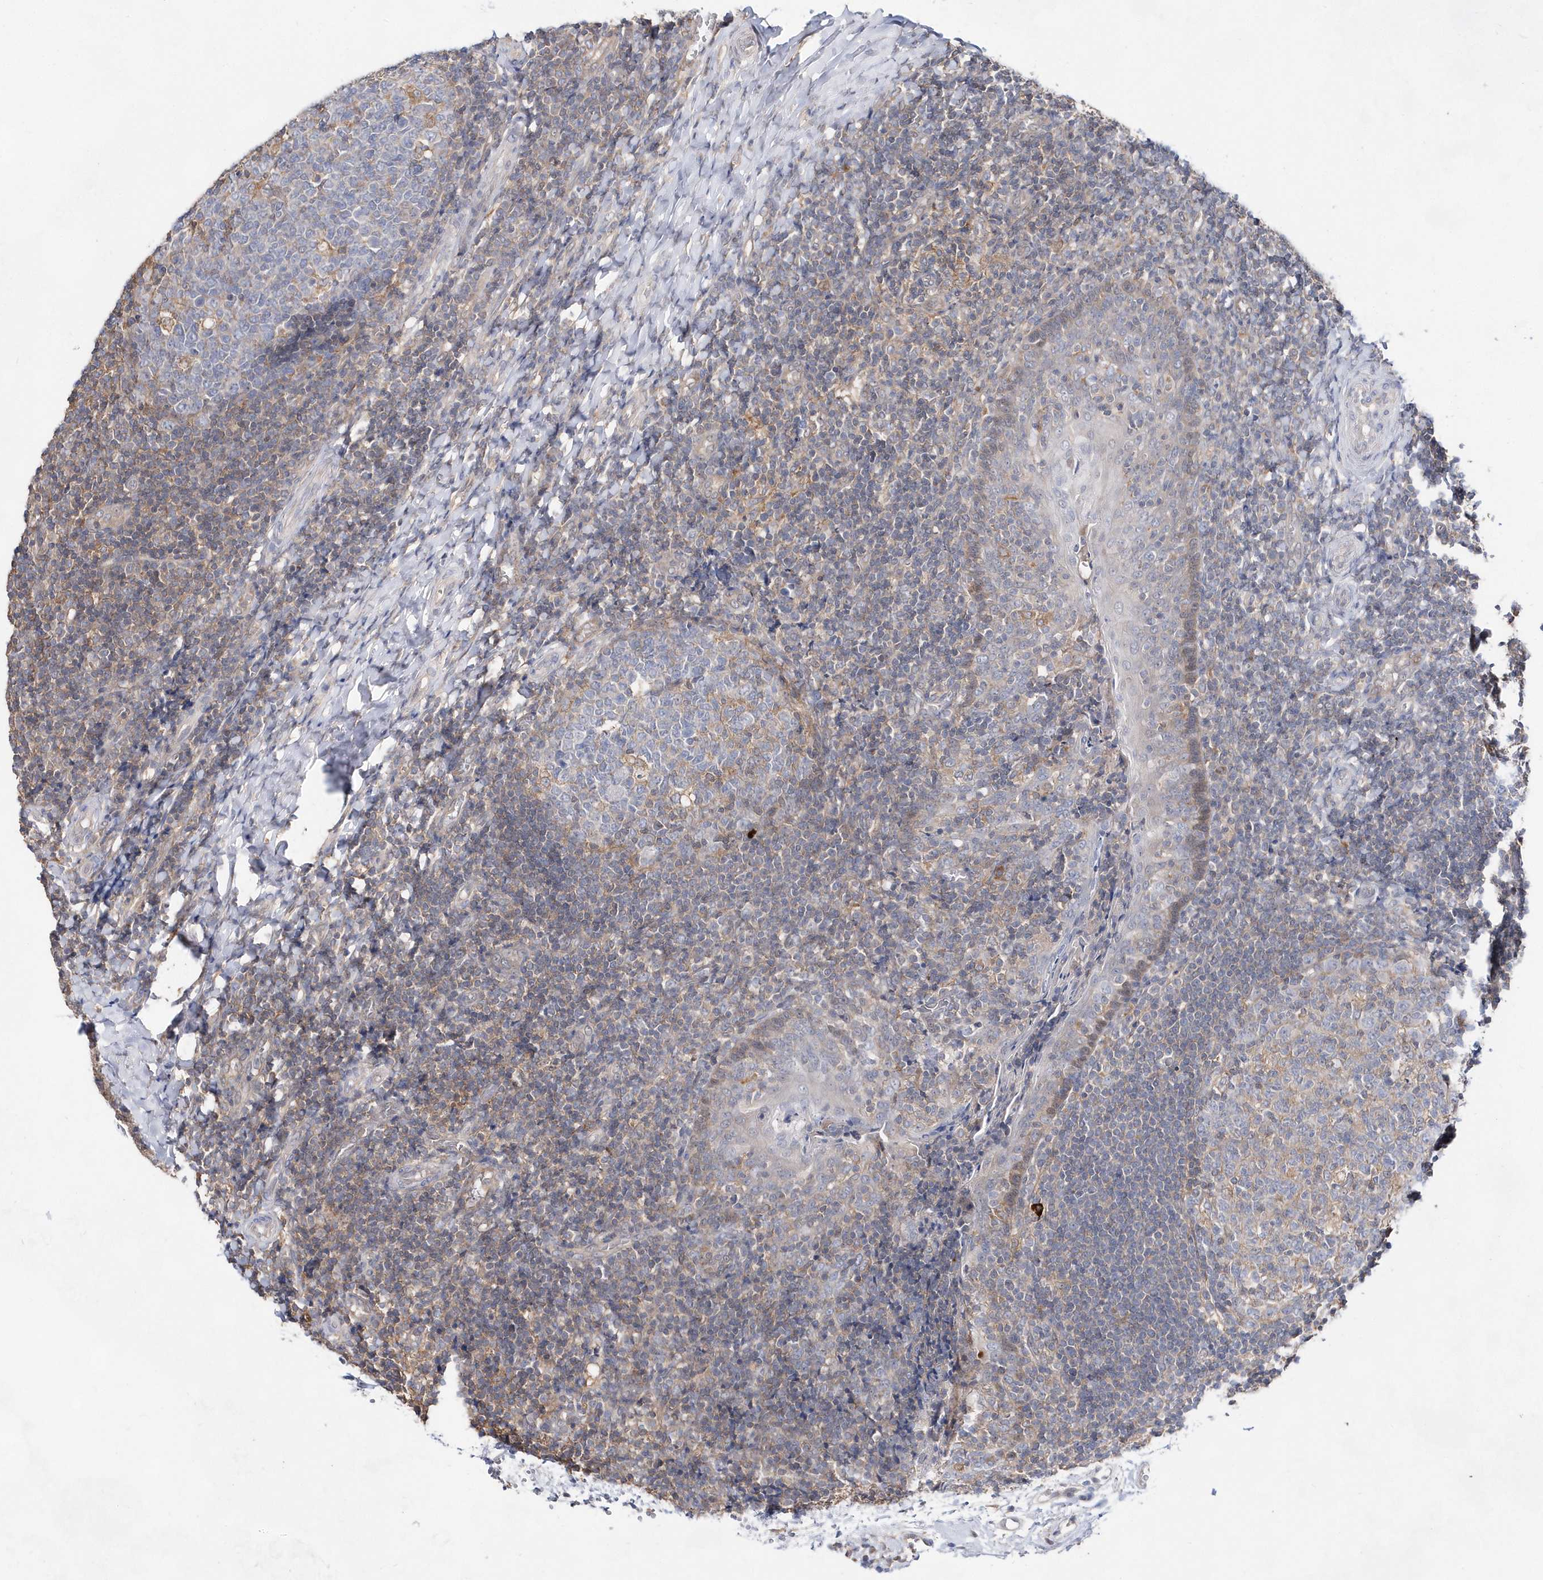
{"staining": {"intensity": "weak", "quantity": "<25%", "location": "cytoplasmic/membranous"}, "tissue": "tonsil", "cell_type": "Germinal center cells", "image_type": "normal", "snomed": [{"axis": "morphology", "description": "Normal tissue, NOS"}, {"axis": "topography", "description": "Tonsil"}], "caption": "IHC image of normal tonsil: human tonsil stained with DAB (3,3'-diaminobenzidine) shows no significant protein positivity in germinal center cells. The staining is performed using DAB (3,3'-diaminobenzidine) brown chromogen with nuclei counter-stained in using hematoxylin.", "gene": "BDH2", "patient": {"sex": "female", "age": 19}}